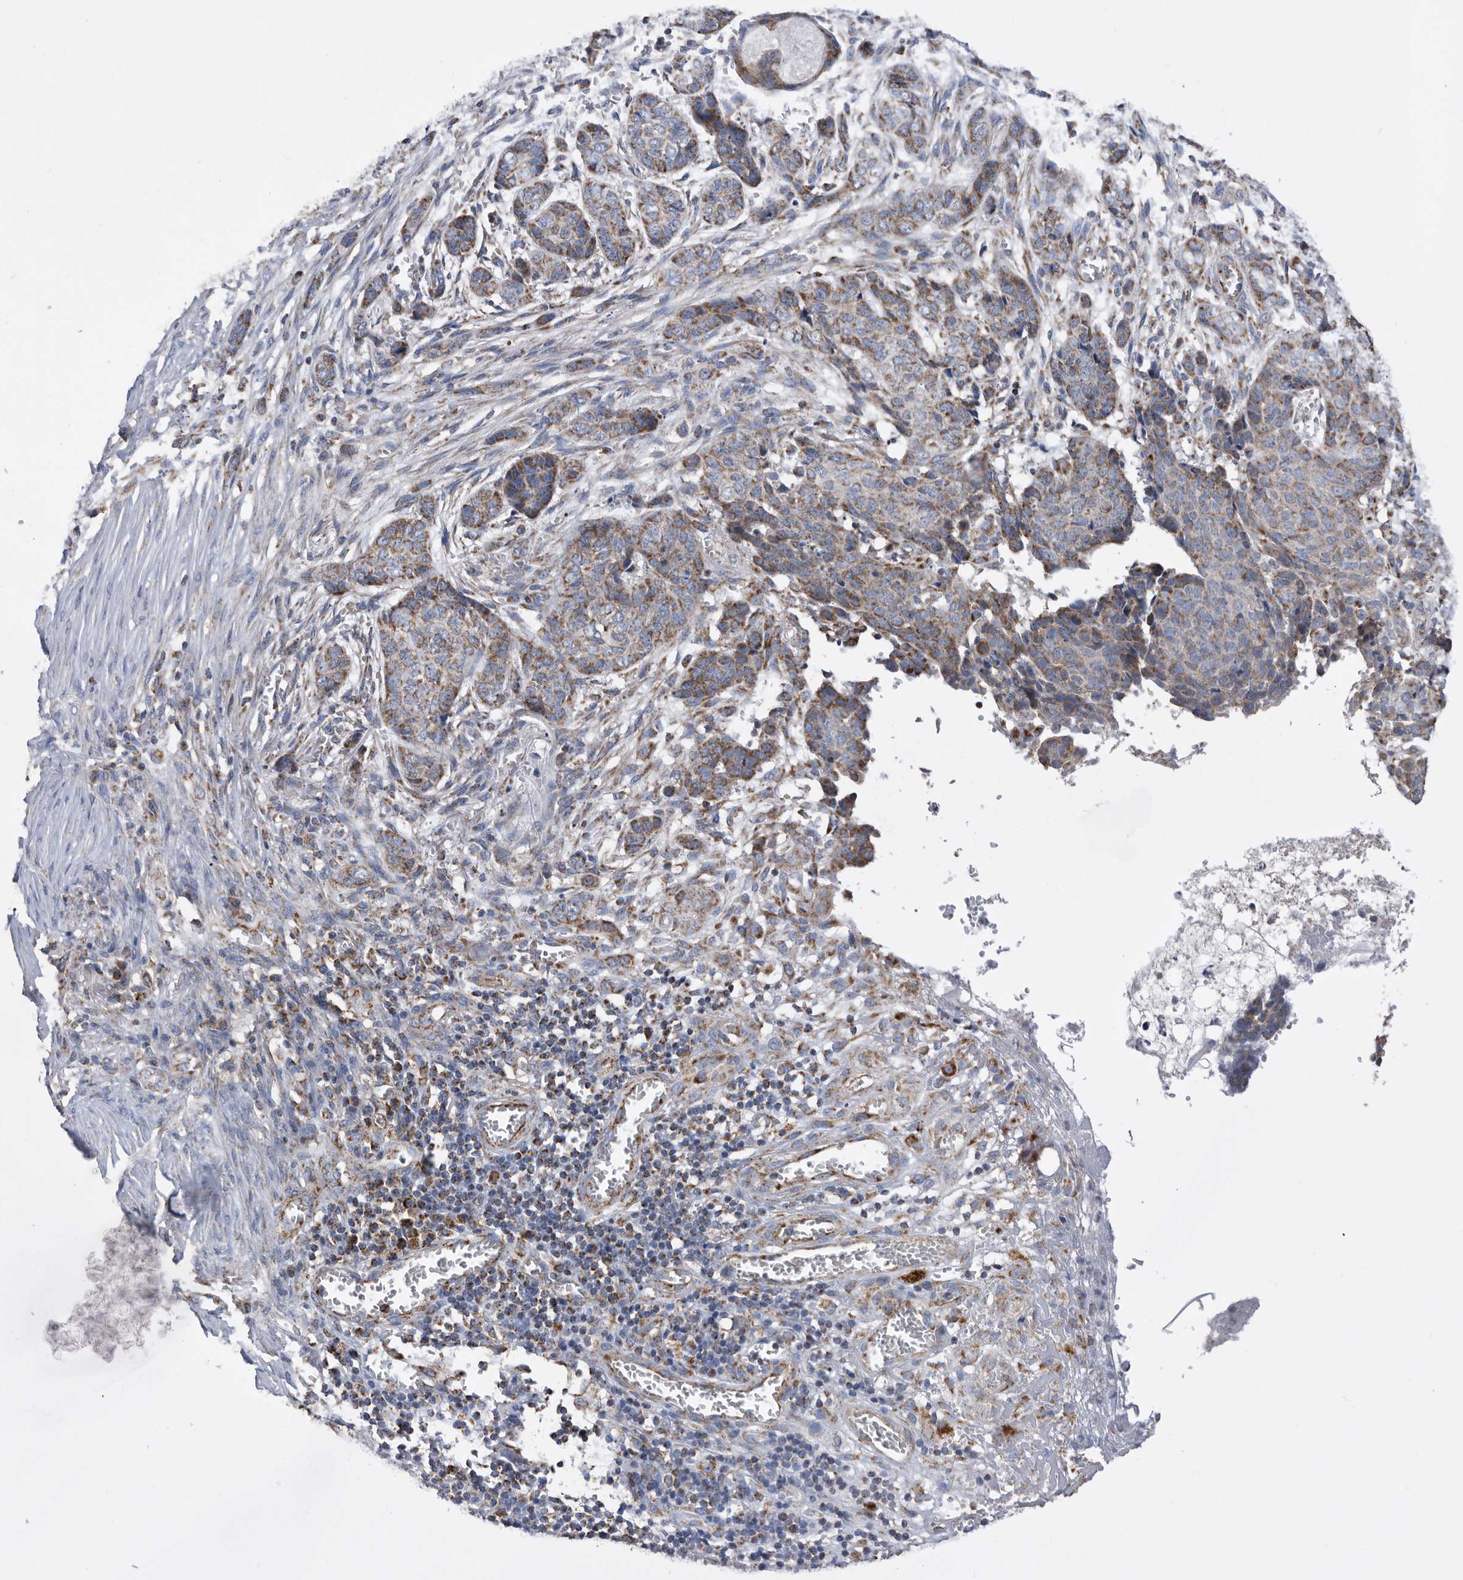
{"staining": {"intensity": "moderate", "quantity": ">75%", "location": "cytoplasmic/membranous"}, "tissue": "skin cancer", "cell_type": "Tumor cells", "image_type": "cancer", "snomed": [{"axis": "morphology", "description": "Basal cell carcinoma"}, {"axis": "topography", "description": "Skin"}], "caption": "IHC of human basal cell carcinoma (skin) displays medium levels of moderate cytoplasmic/membranous positivity in approximately >75% of tumor cells.", "gene": "WFDC1", "patient": {"sex": "female", "age": 64}}